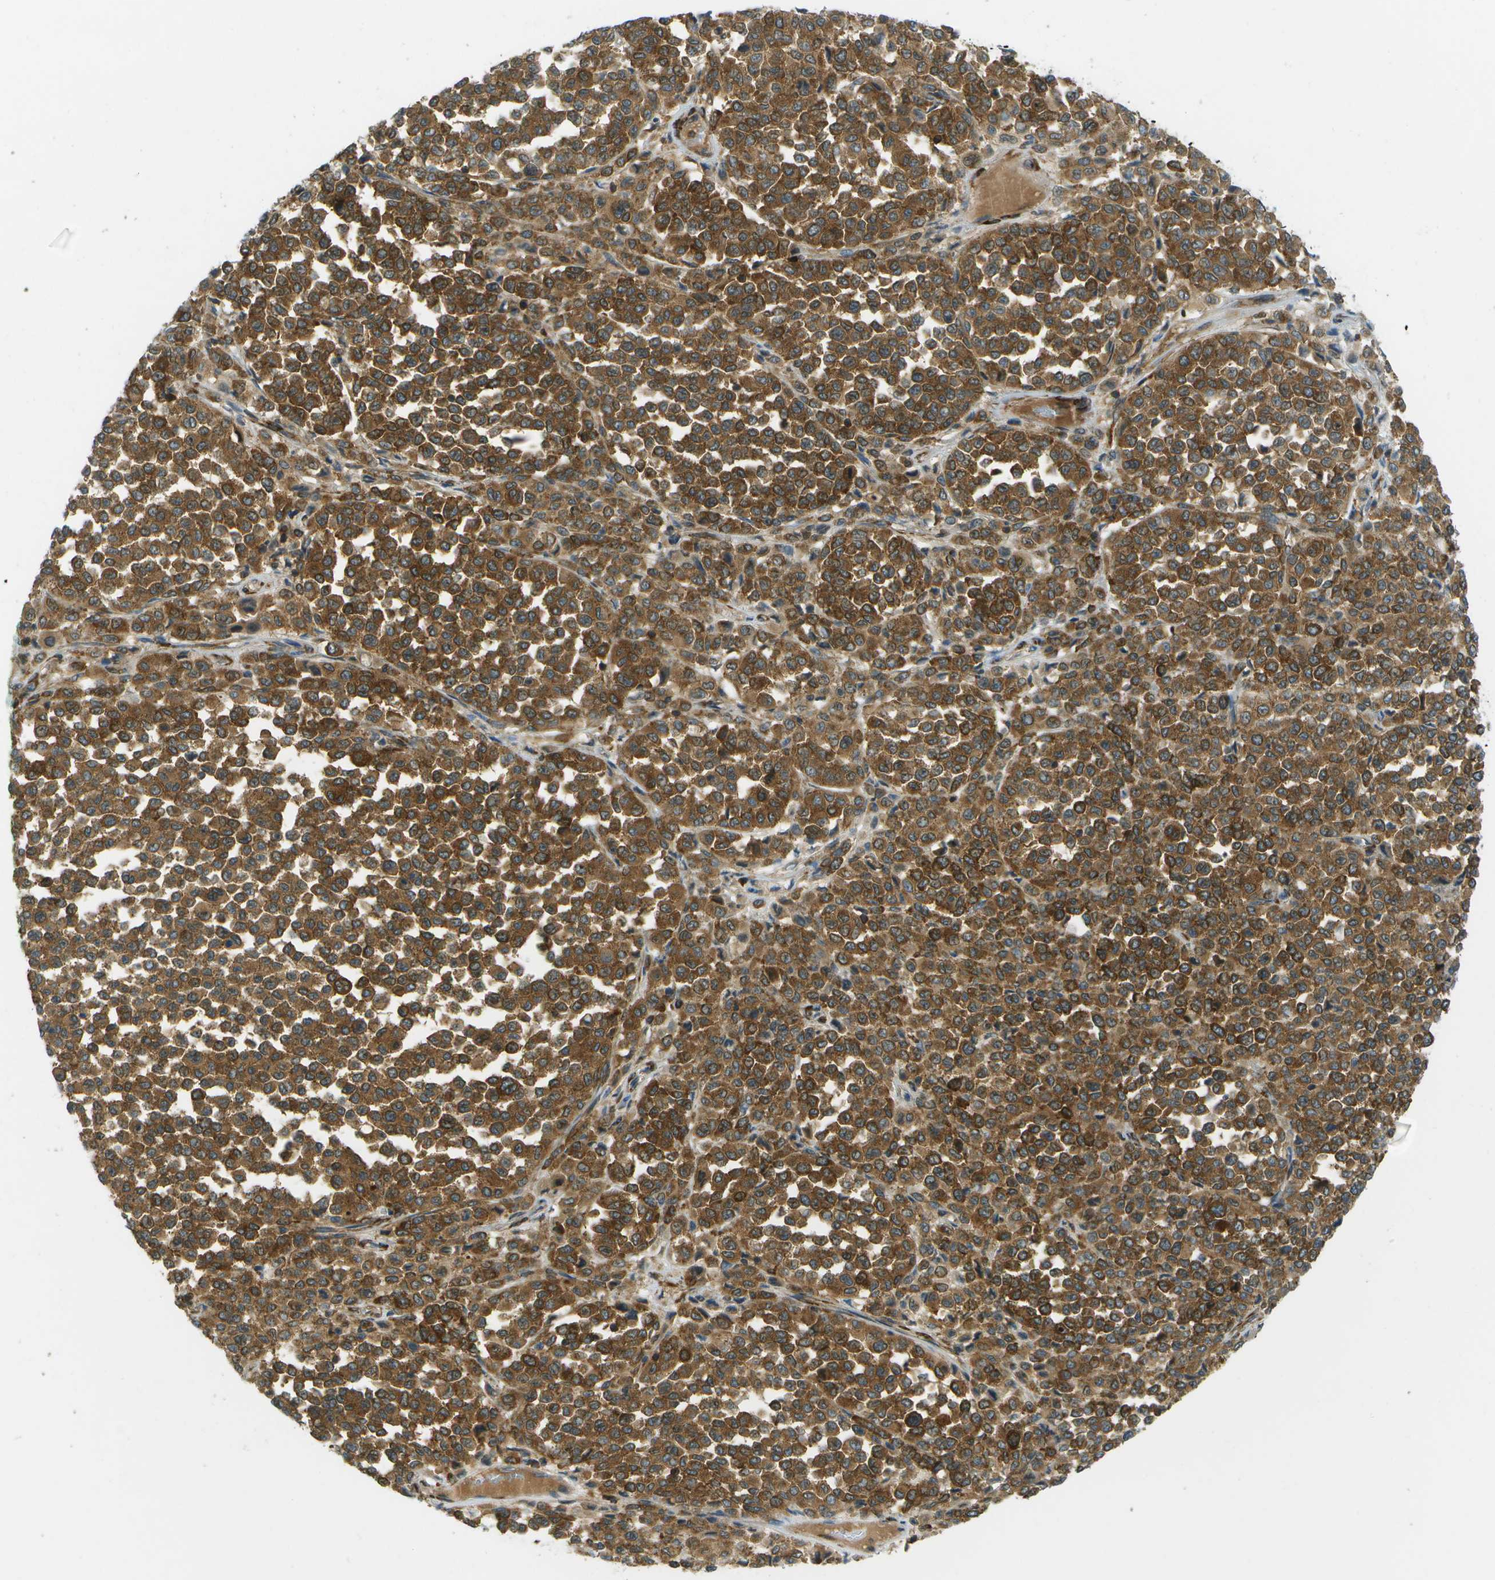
{"staining": {"intensity": "moderate", "quantity": ">75%", "location": "cytoplasmic/membranous"}, "tissue": "melanoma", "cell_type": "Tumor cells", "image_type": "cancer", "snomed": [{"axis": "morphology", "description": "Malignant melanoma, Metastatic site"}, {"axis": "topography", "description": "Pancreas"}], "caption": "Immunohistochemical staining of malignant melanoma (metastatic site) demonstrates moderate cytoplasmic/membranous protein expression in about >75% of tumor cells.", "gene": "TMTC1", "patient": {"sex": "female", "age": 30}}